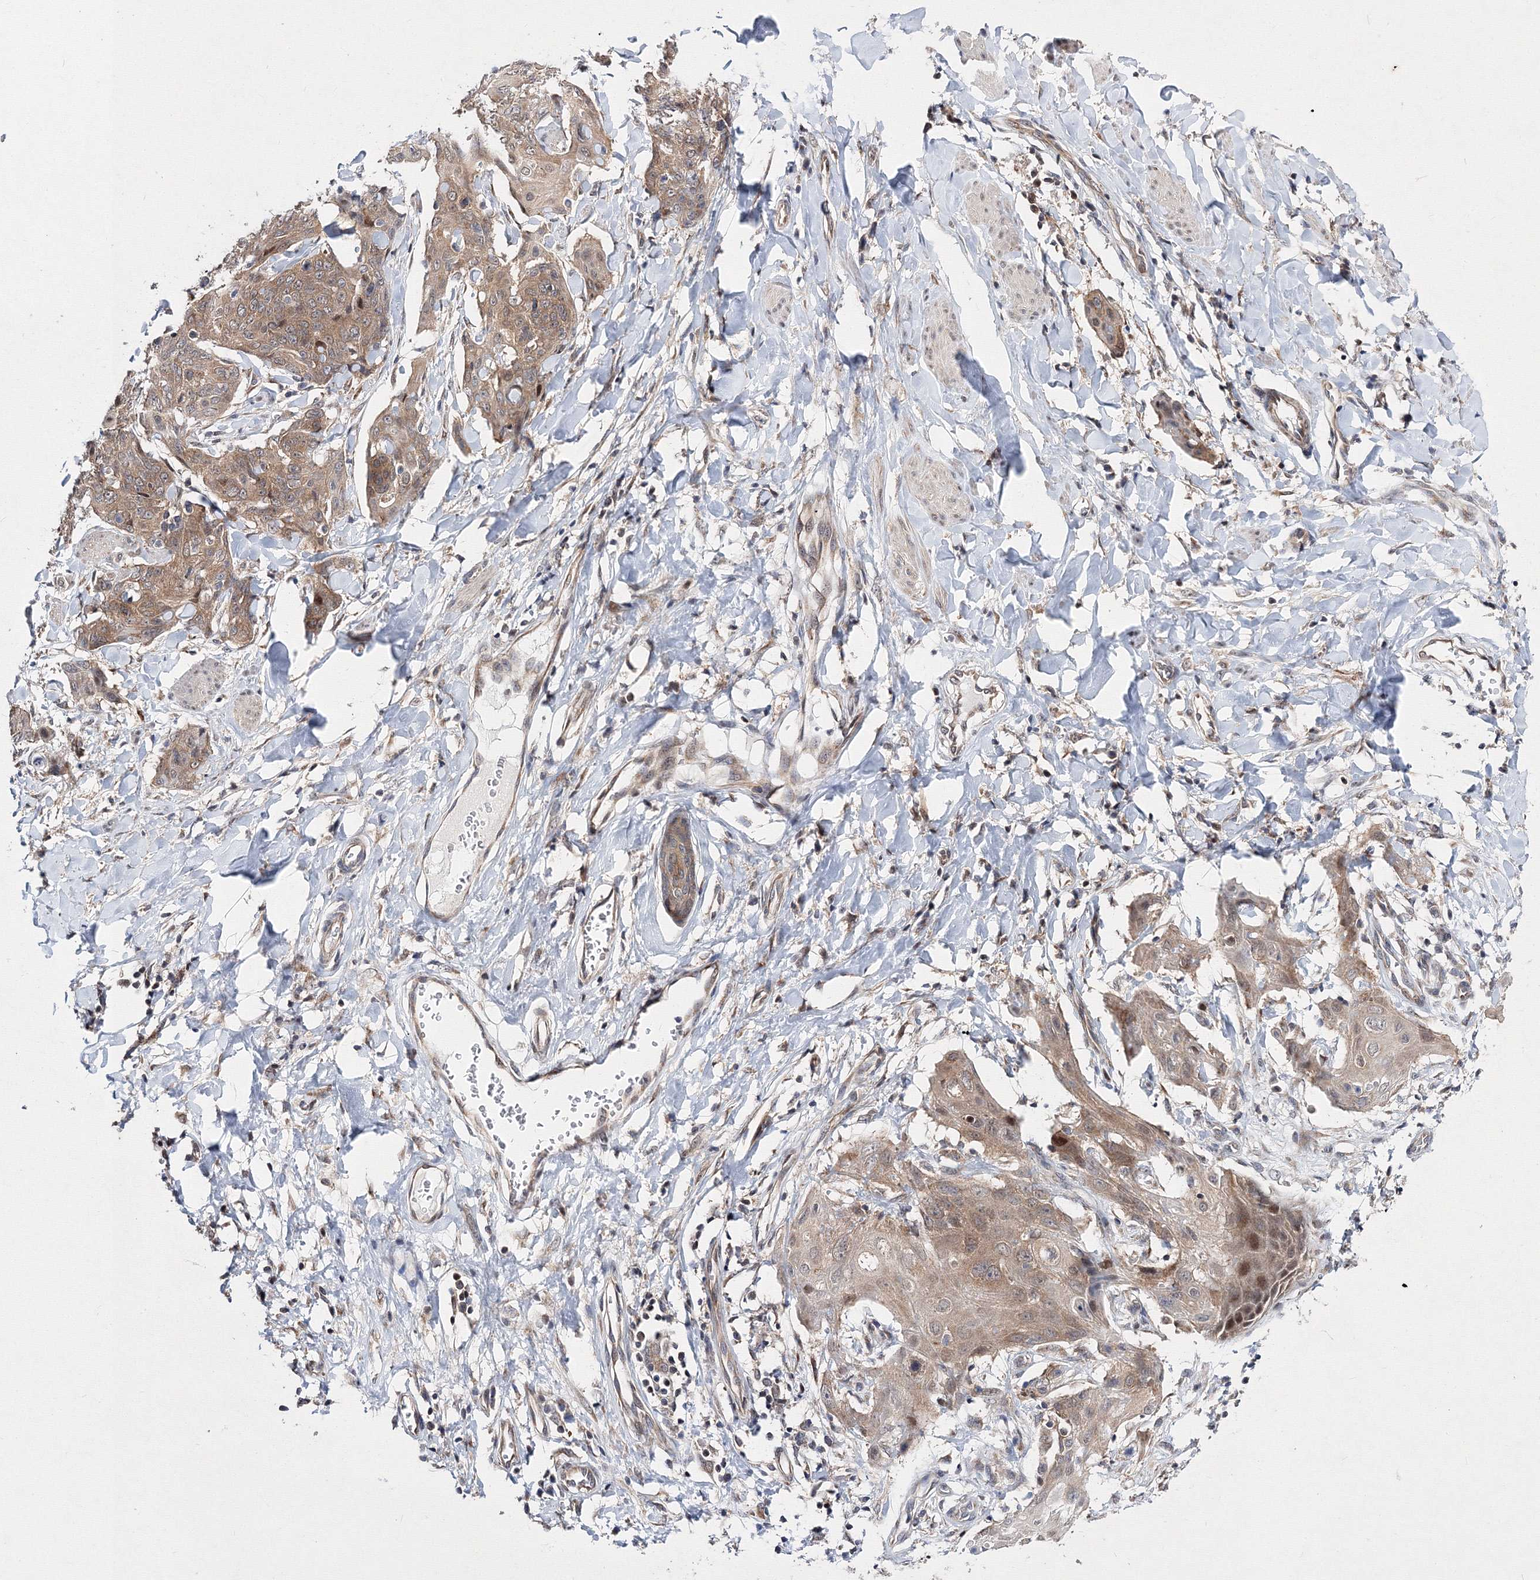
{"staining": {"intensity": "moderate", "quantity": ">75%", "location": "cytoplasmic/membranous,nuclear"}, "tissue": "skin cancer", "cell_type": "Tumor cells", "image_type": "cancer", "snomed": [{"axis": "morphology", "description": "Squamous cell carcinoma, NOS"}, {"axis": "topography", "description": "Skin"}, {"axis": "topography", "description": "Vulva"}], "caption": "Skin cancer was stained to show a protein in brown. There is medium levels of moderate cytoplasmic/membranous and nuclear expression in approximately >75% of tumor cells.", "gene": "GPN1", "patient": {"sex": "female", "age": 85}}